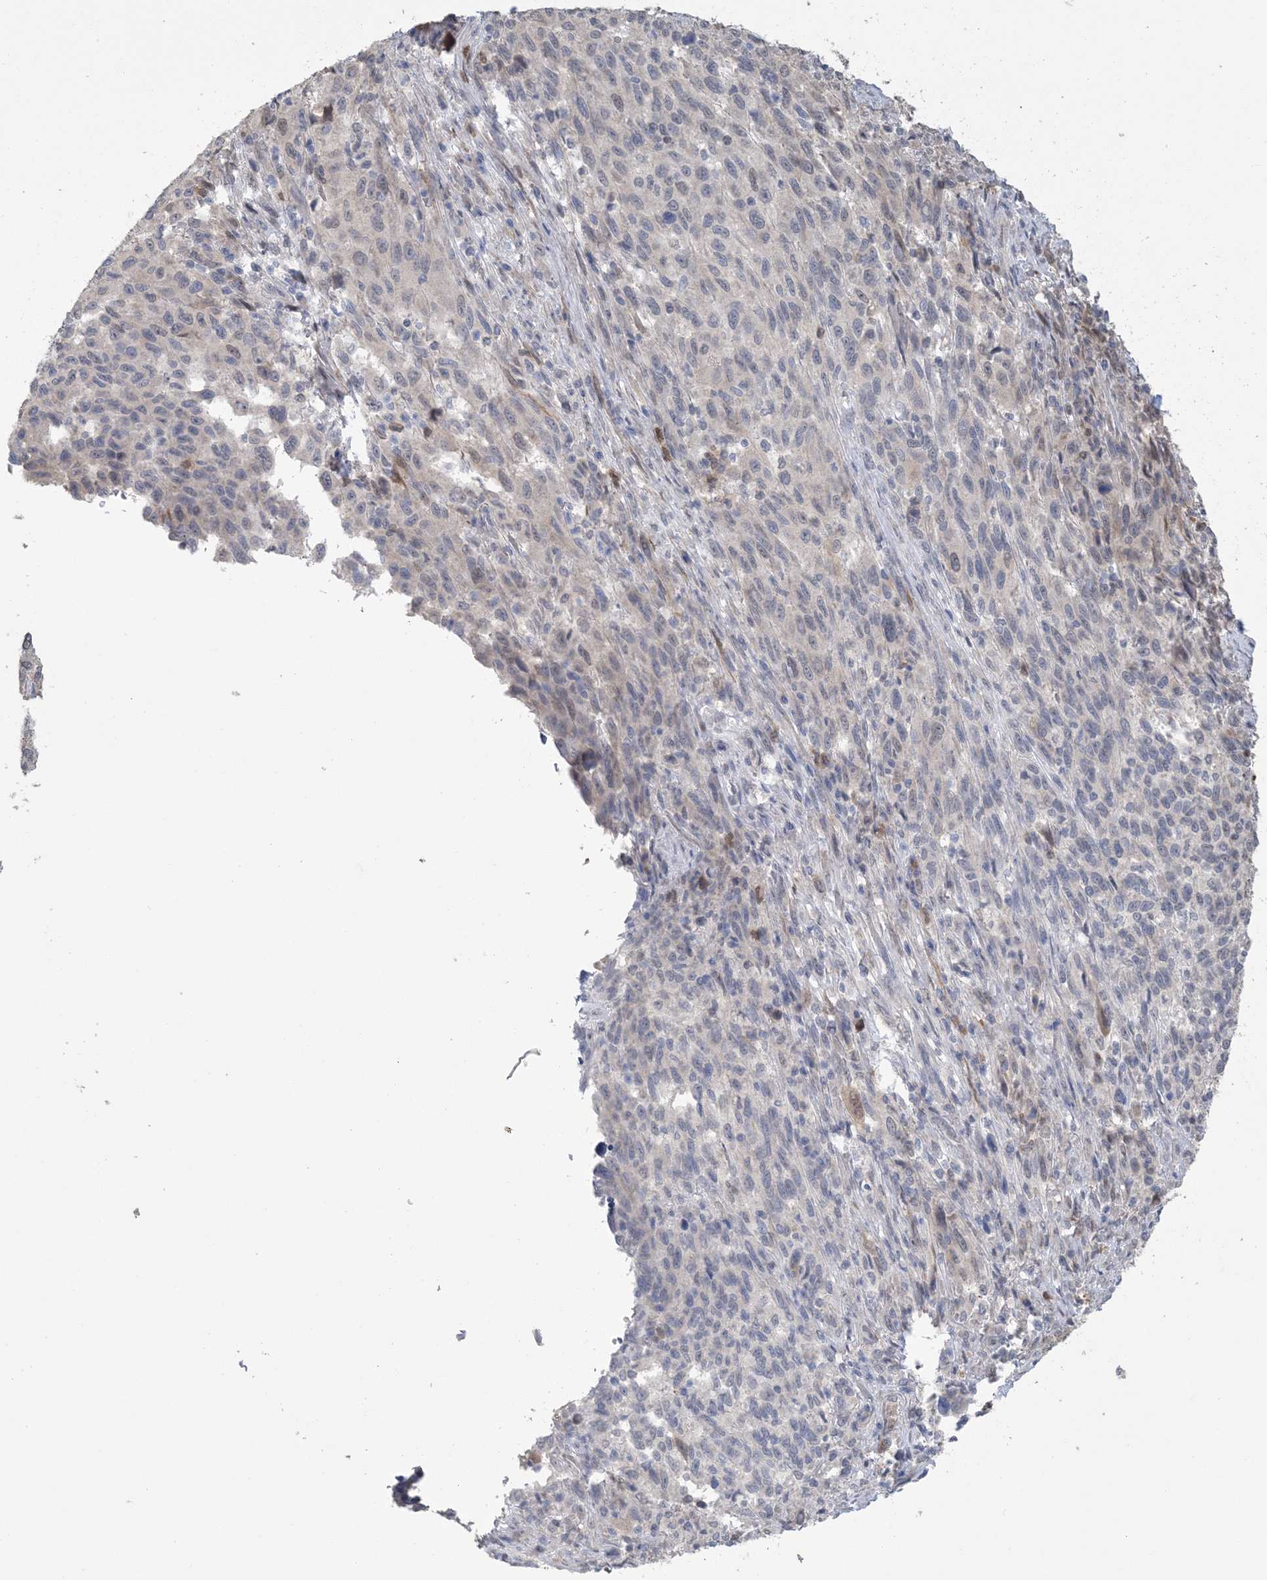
{"staining": {"intensity": "negative", "quantity": "none", "location": "none"}, "tissue": "melanoma", "cell_type": "Tumor cells", "image_type": "cancer", "snomed": [{"axis": "morphology", "description": "Malignant melanoma, Metastatic site"}, {"axis": "topography", "description": "Lymph node"}], "caption": "Immunohistochemical staining of human melanoma shows no significant staining in tumor cells.", "gene": "HMGCS1", "patient": {"sex": "male", "age": 61}}